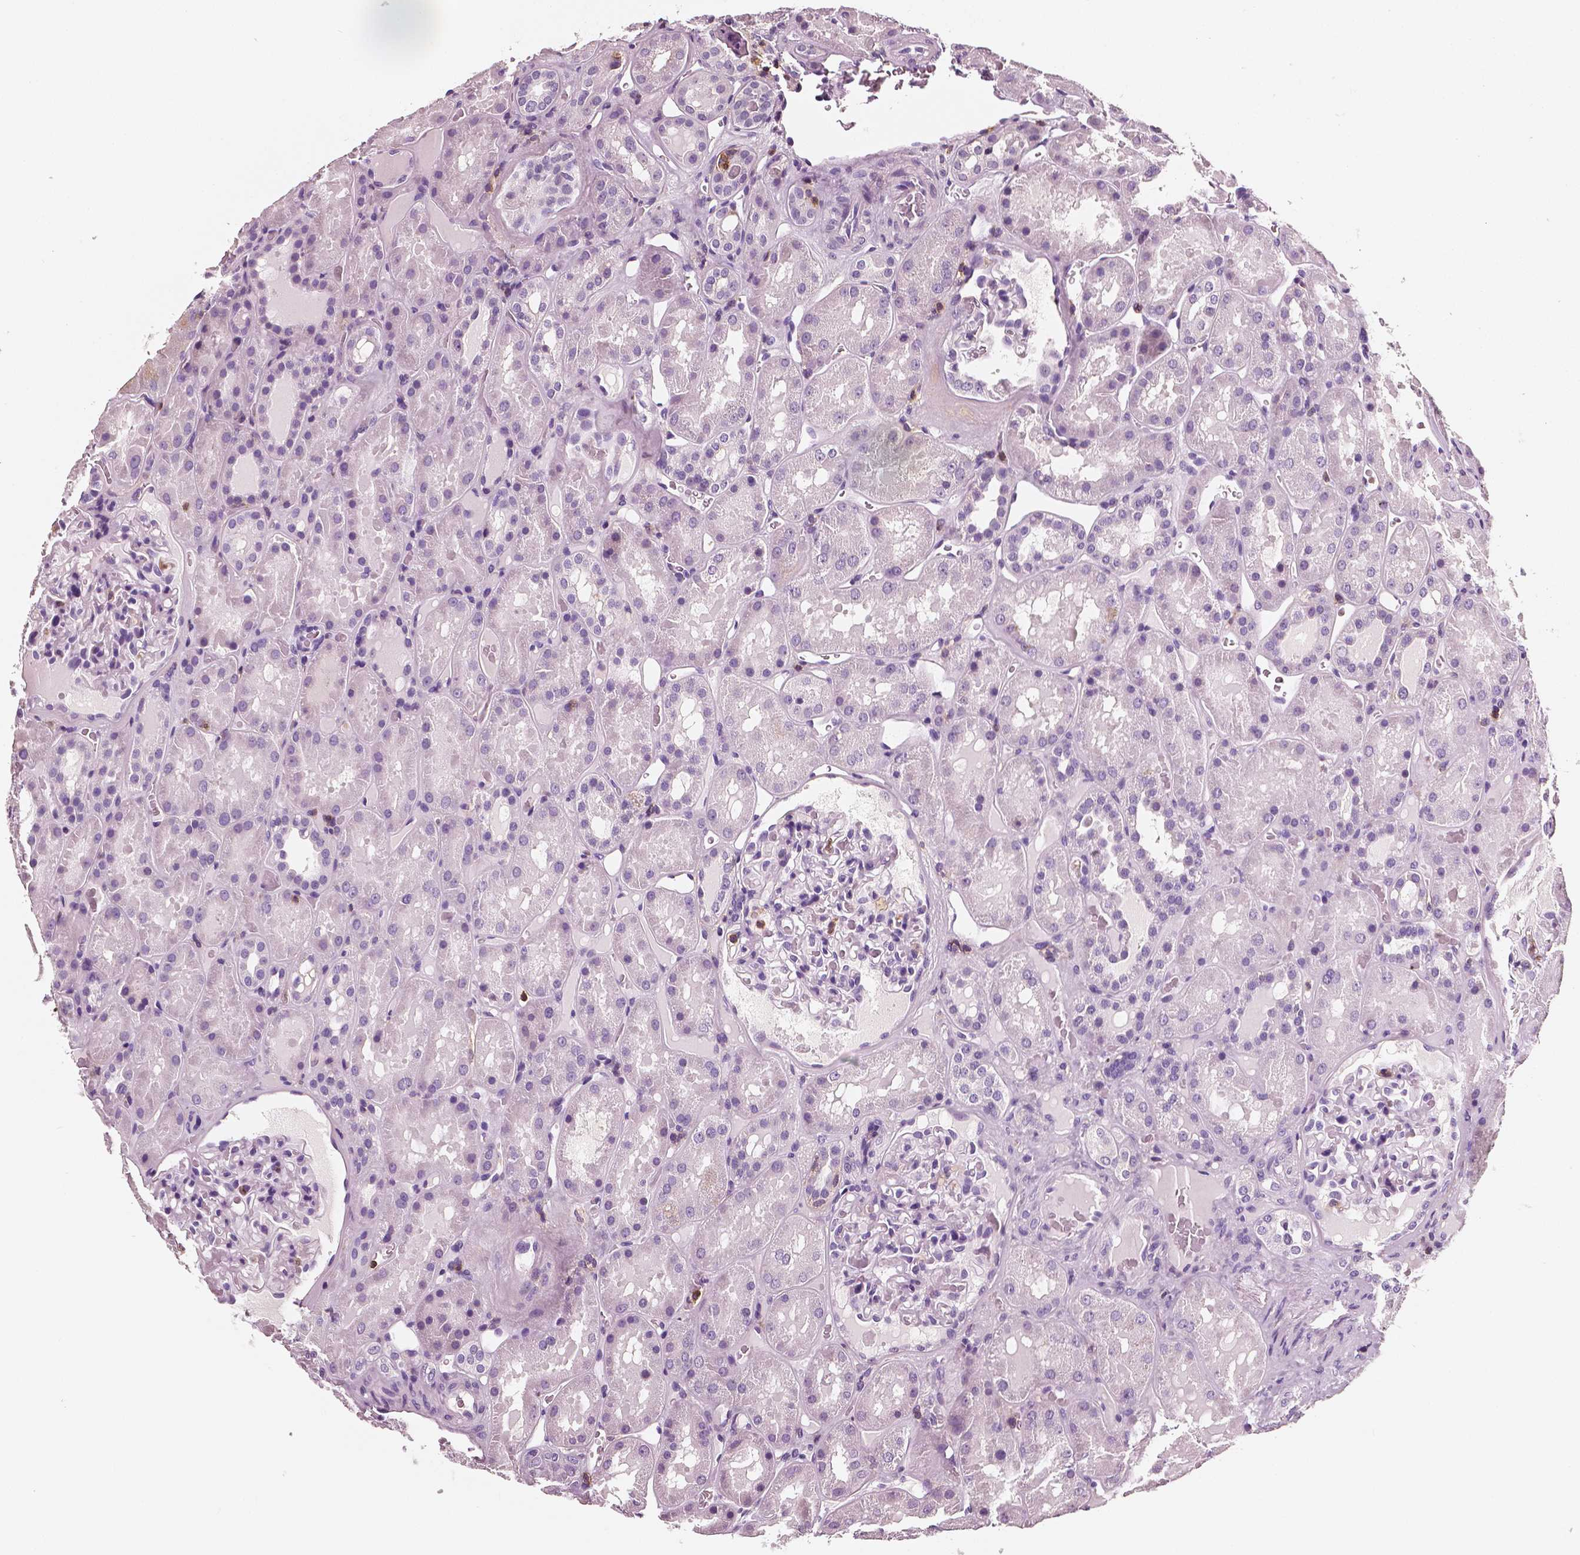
{"staining": {"intensity": "negative", "quantity": "none", "location": "none"}, "tissue": "kidney", "cell_type": "Cells in glomeruli", "image_type": "normal", "snomed": [{"axis": "morphology", "description": "Normal tissue, NOS"}, {"axis": "topography", "description": "Kidney"}], "caption": "IHC of unremarkable human kidney displays no staining in cells in glomeruli. (Brightfield microscopy of DAB IHC at high magnification).", "gene": "PTPRC", "patient": {"sex": "male", "age": 73}}